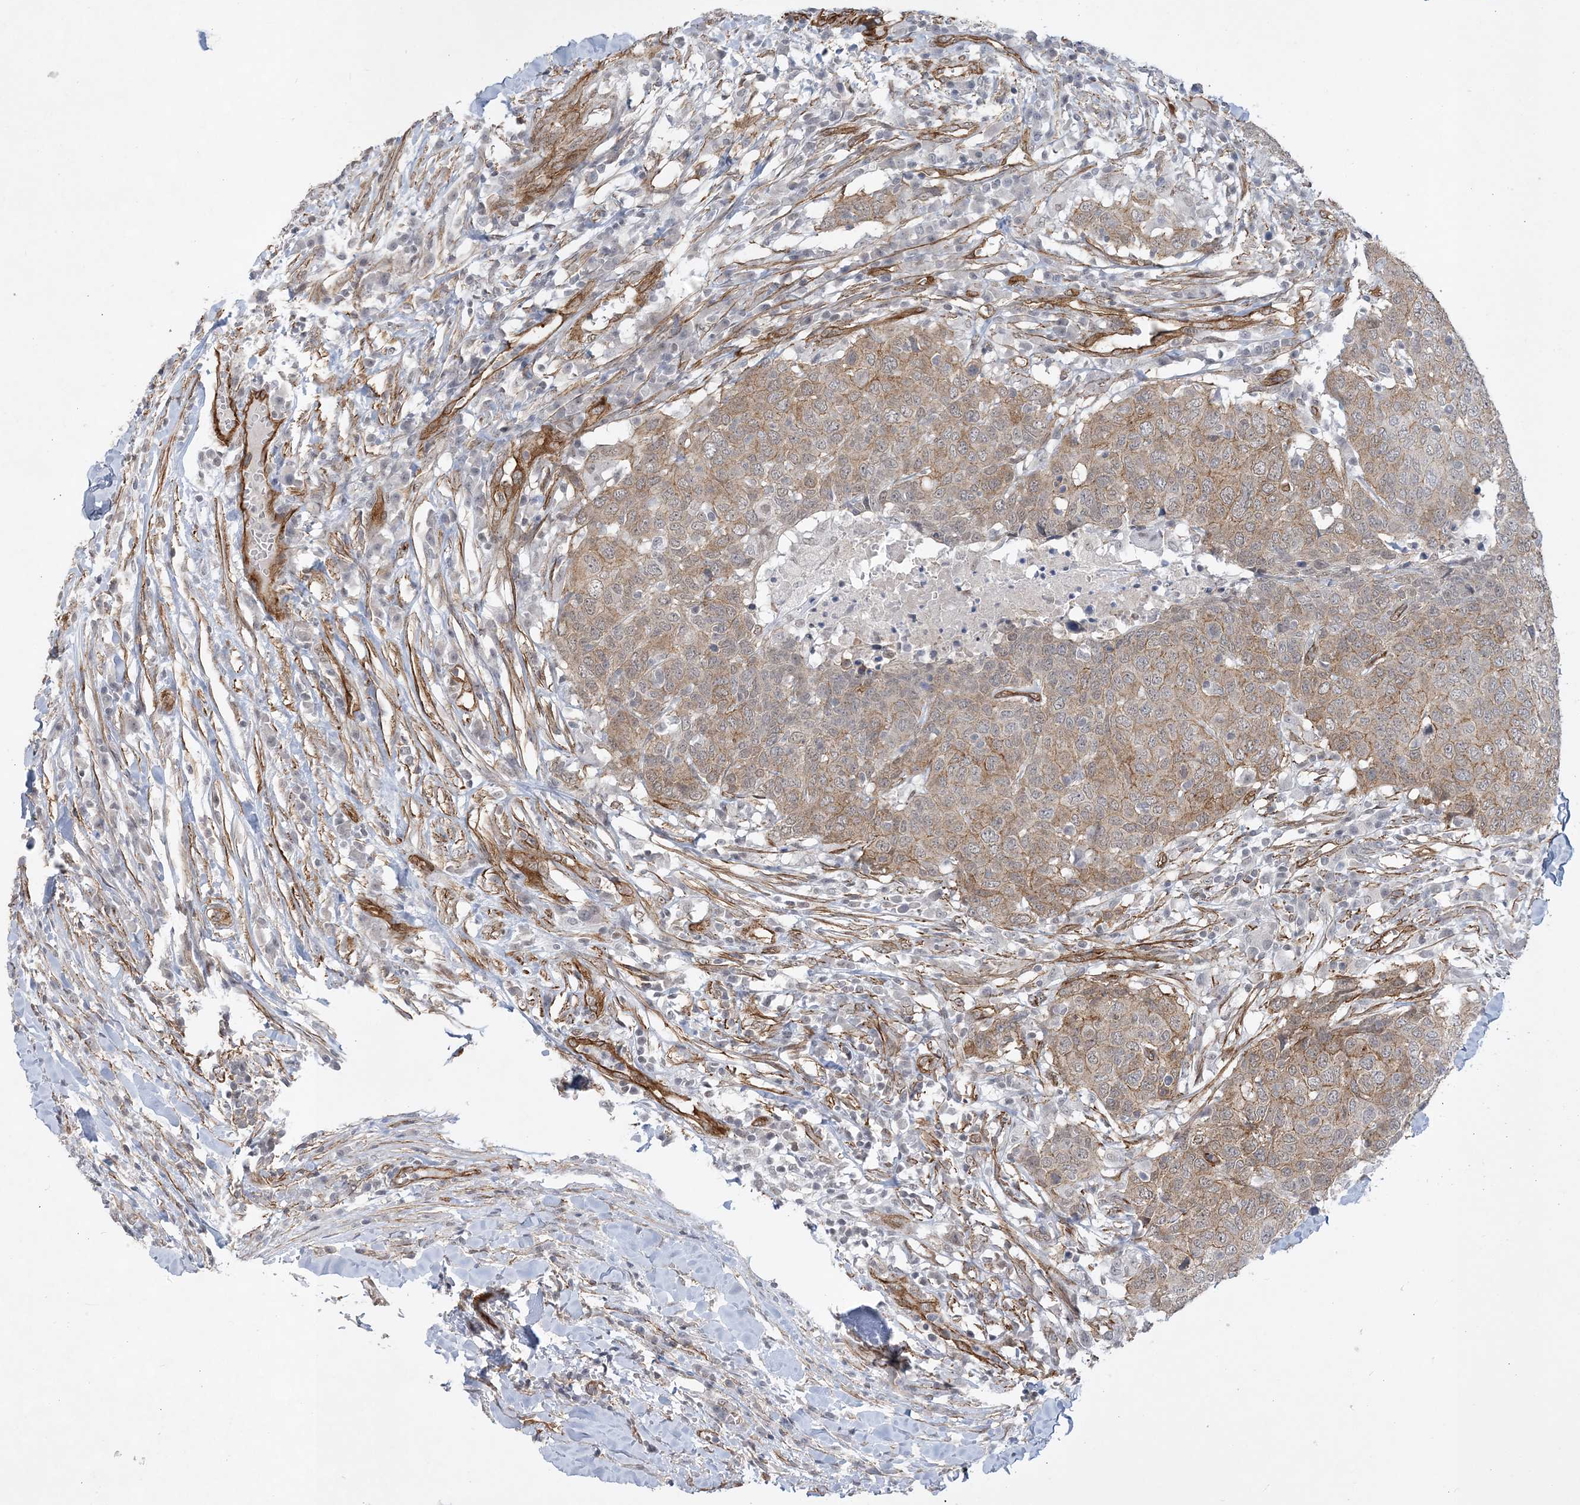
{"staining": {"intensity": "moderate", "quantity": ">75%", "location": "cytoplasmic/membranous"}, "tissue": "head and neck cancer", "cell_type": "Tumor cells", "image_type": "cancer", "snomed": [{"axis": "morphology", "description": "Squamous cell carcinoma, NOS"}, {"axis": "topography", "description": "Head-Neck"}], "caption": "Head and neck squamous cell carcinoma stained with a brown dye displays moderate cytoplasmic/membranous positive expression in approximately >75% of tumor cells.", "gene": "RAI14", "patient": {"sex": "male", "age": 66}}